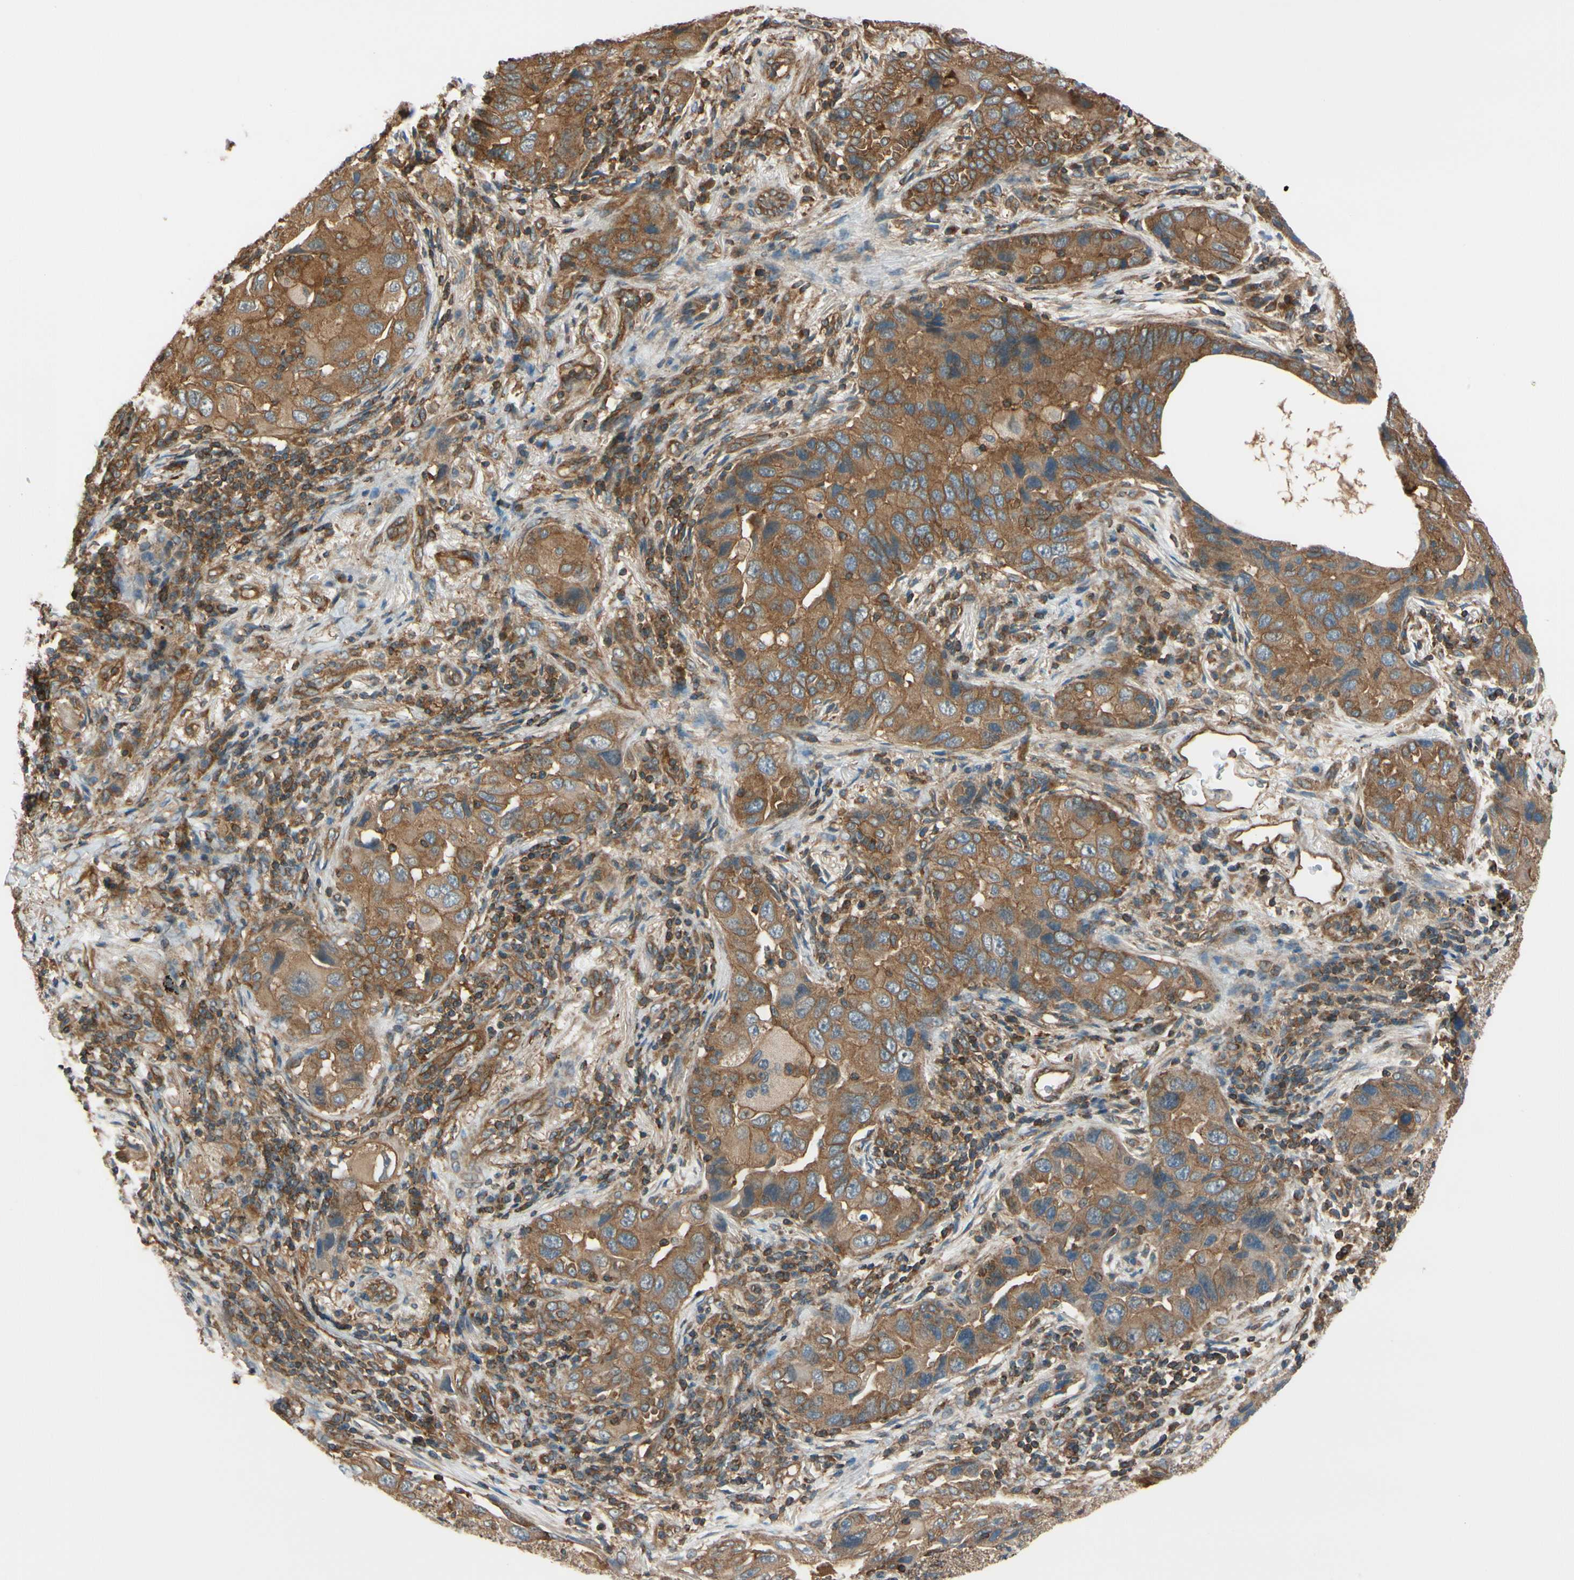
{"staining": {"intensity": "moderate", "quantity": ">75%", "location": "cytoplasmic/membranous"}, "tissue": "lung cancer", "cell_type": "Tumor cells", "image_type": "cancer", "snomed": [{"axis": "morphology", "description": "Adenocarcinoma, NOS"}, {"axis": "topography", "description": "Lung"}], "caption": "Immunohistochemical staining of lung adenocarcinoma demonstrates moderate cytoplasmic/membranous protein expression in about >75% of tumor cells.", "gene": "EPS15", "patient": {"sex": "female", "age": 65}}